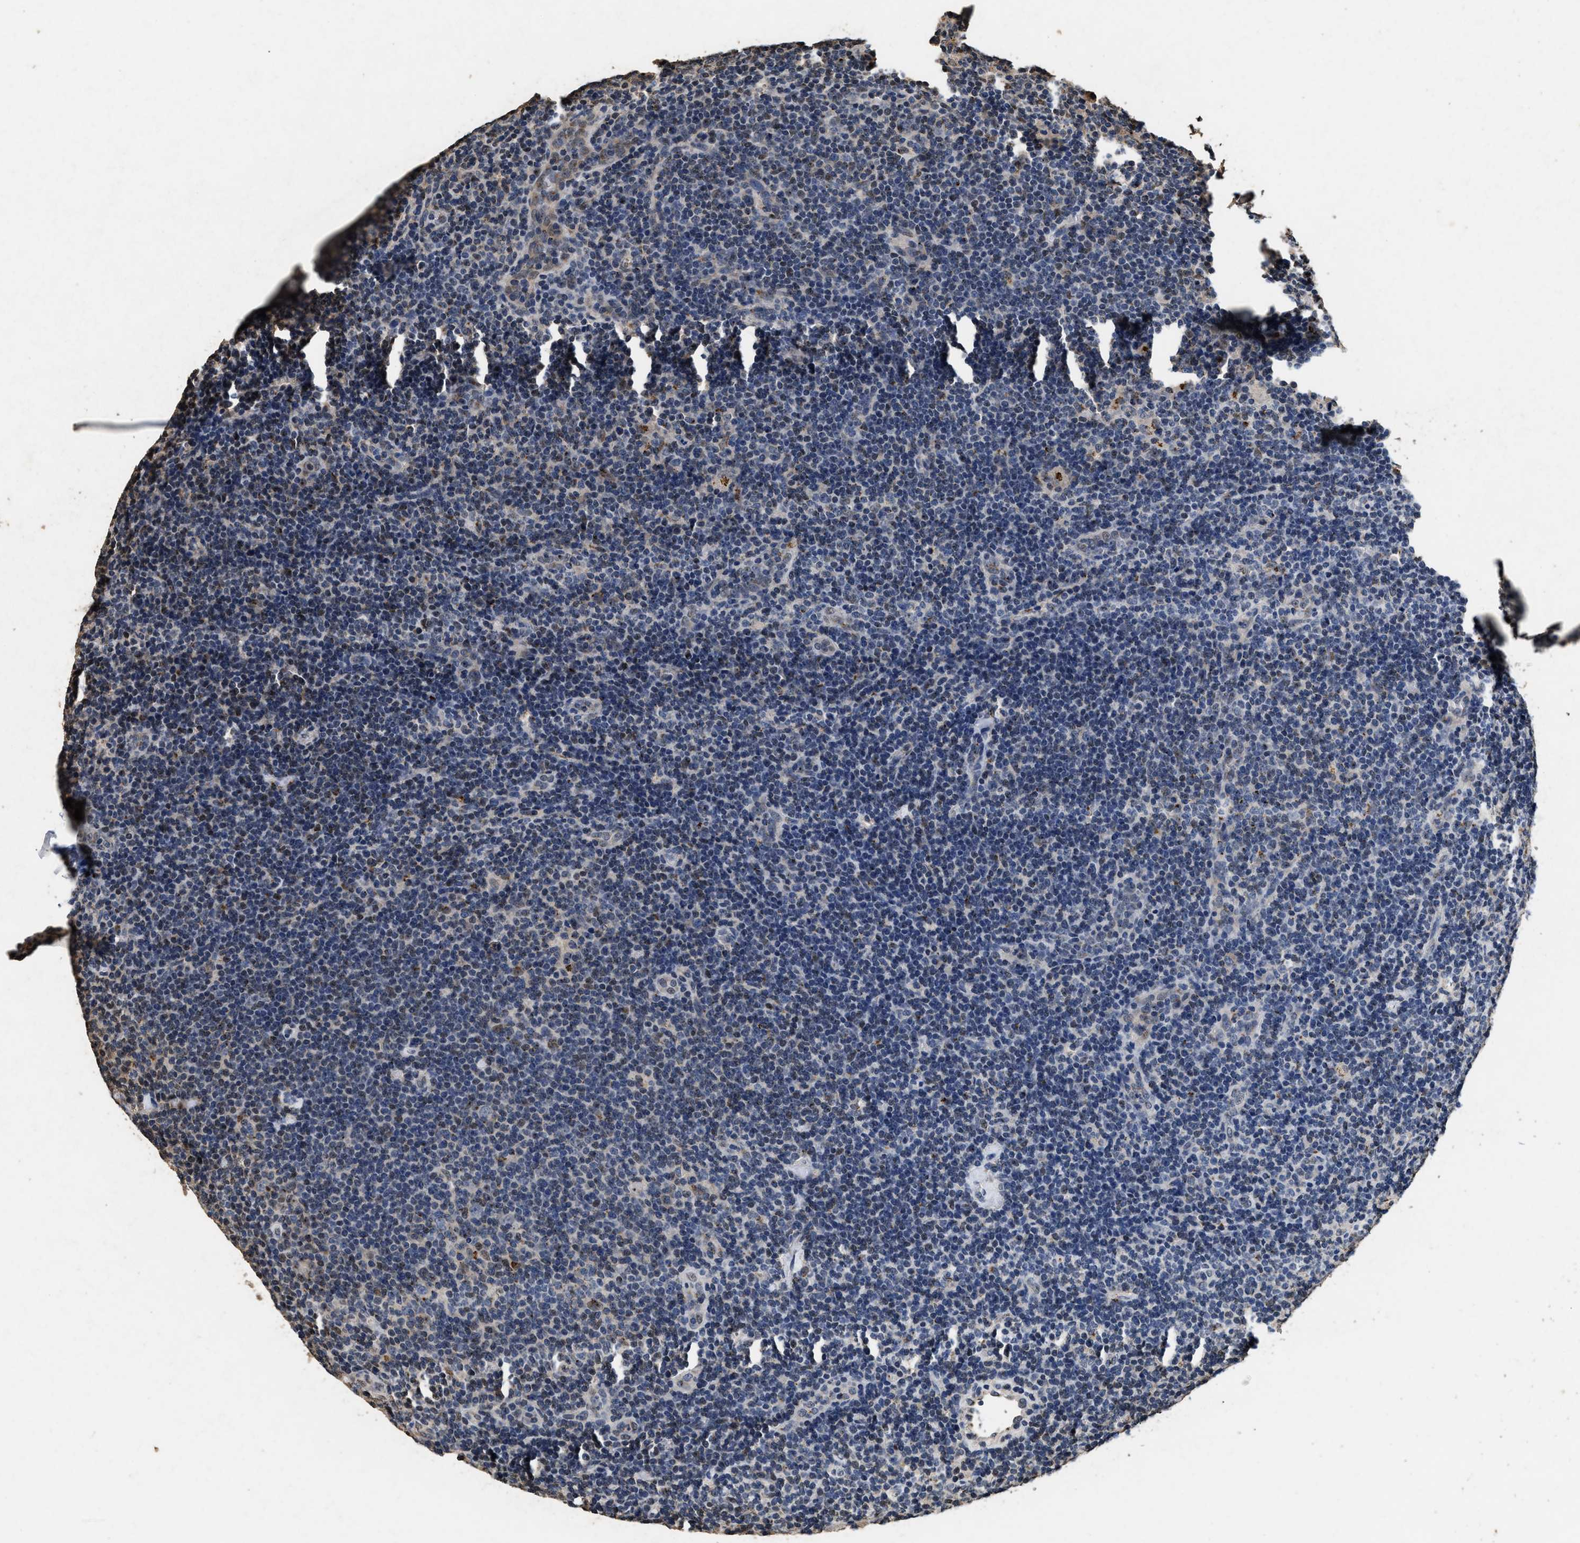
{"staining": {"intensity": "negative", "quantity": "none", "location": "none"}, "tissue": "lymphoma", "cell_type": "Tumor cells", "image_type": "cancer", "snomed": [{"axis": "morphology", "description": "Hodgkin's disease, NOS"}, {"axis": "topography", "description": "Lymph node"}], "caption": "DAB immunohistochemical staining of human lymphoma exhibits no significant expression in tumor cells.", "gene": "TPST2", "patient": {"sex": "female", "age": 57}}